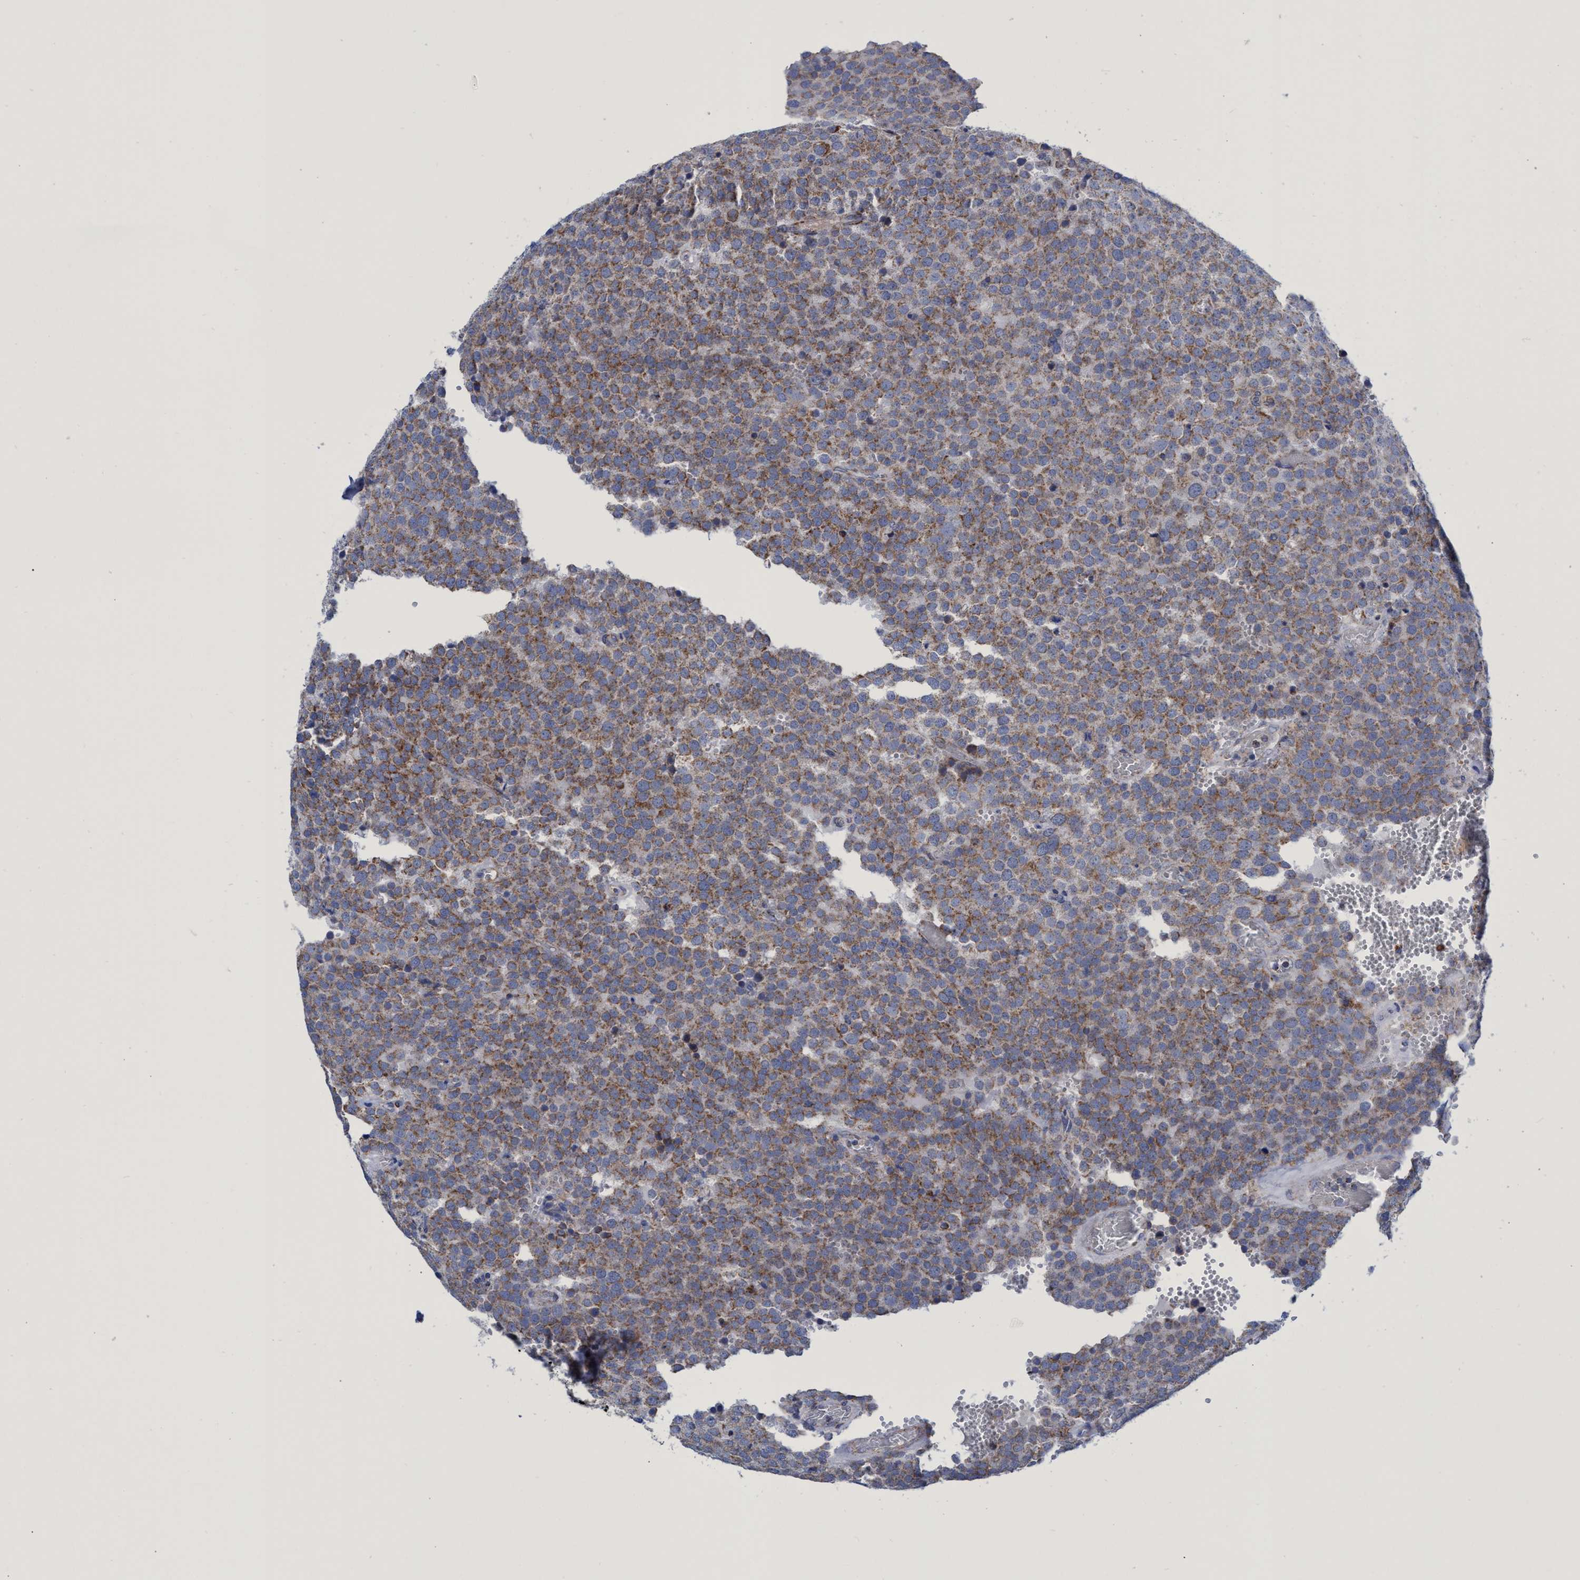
{"staining": {"intensity": "moderate", "quantity": ">75%", "location": "cytoplasmic/membranous"}, "tissue": "testis cancer", "cell_type": "Tumor cells", "image_type": "cancer", "snomed": [{"axis": "morphology", "description": "Normal tissue, NOS"}, {"axis": "morphology", "description": "Seminoma, NOS"}, {"axis": "topography", "description": "Testis"}], "caption": "Protein analysis of testis seminoma tissue reveals moderate cytoplasmic/membranous expression in approximately >75% of tumor cells.", "gene": "ZNF750", "patient": {"sex": "male", "age": 71}}